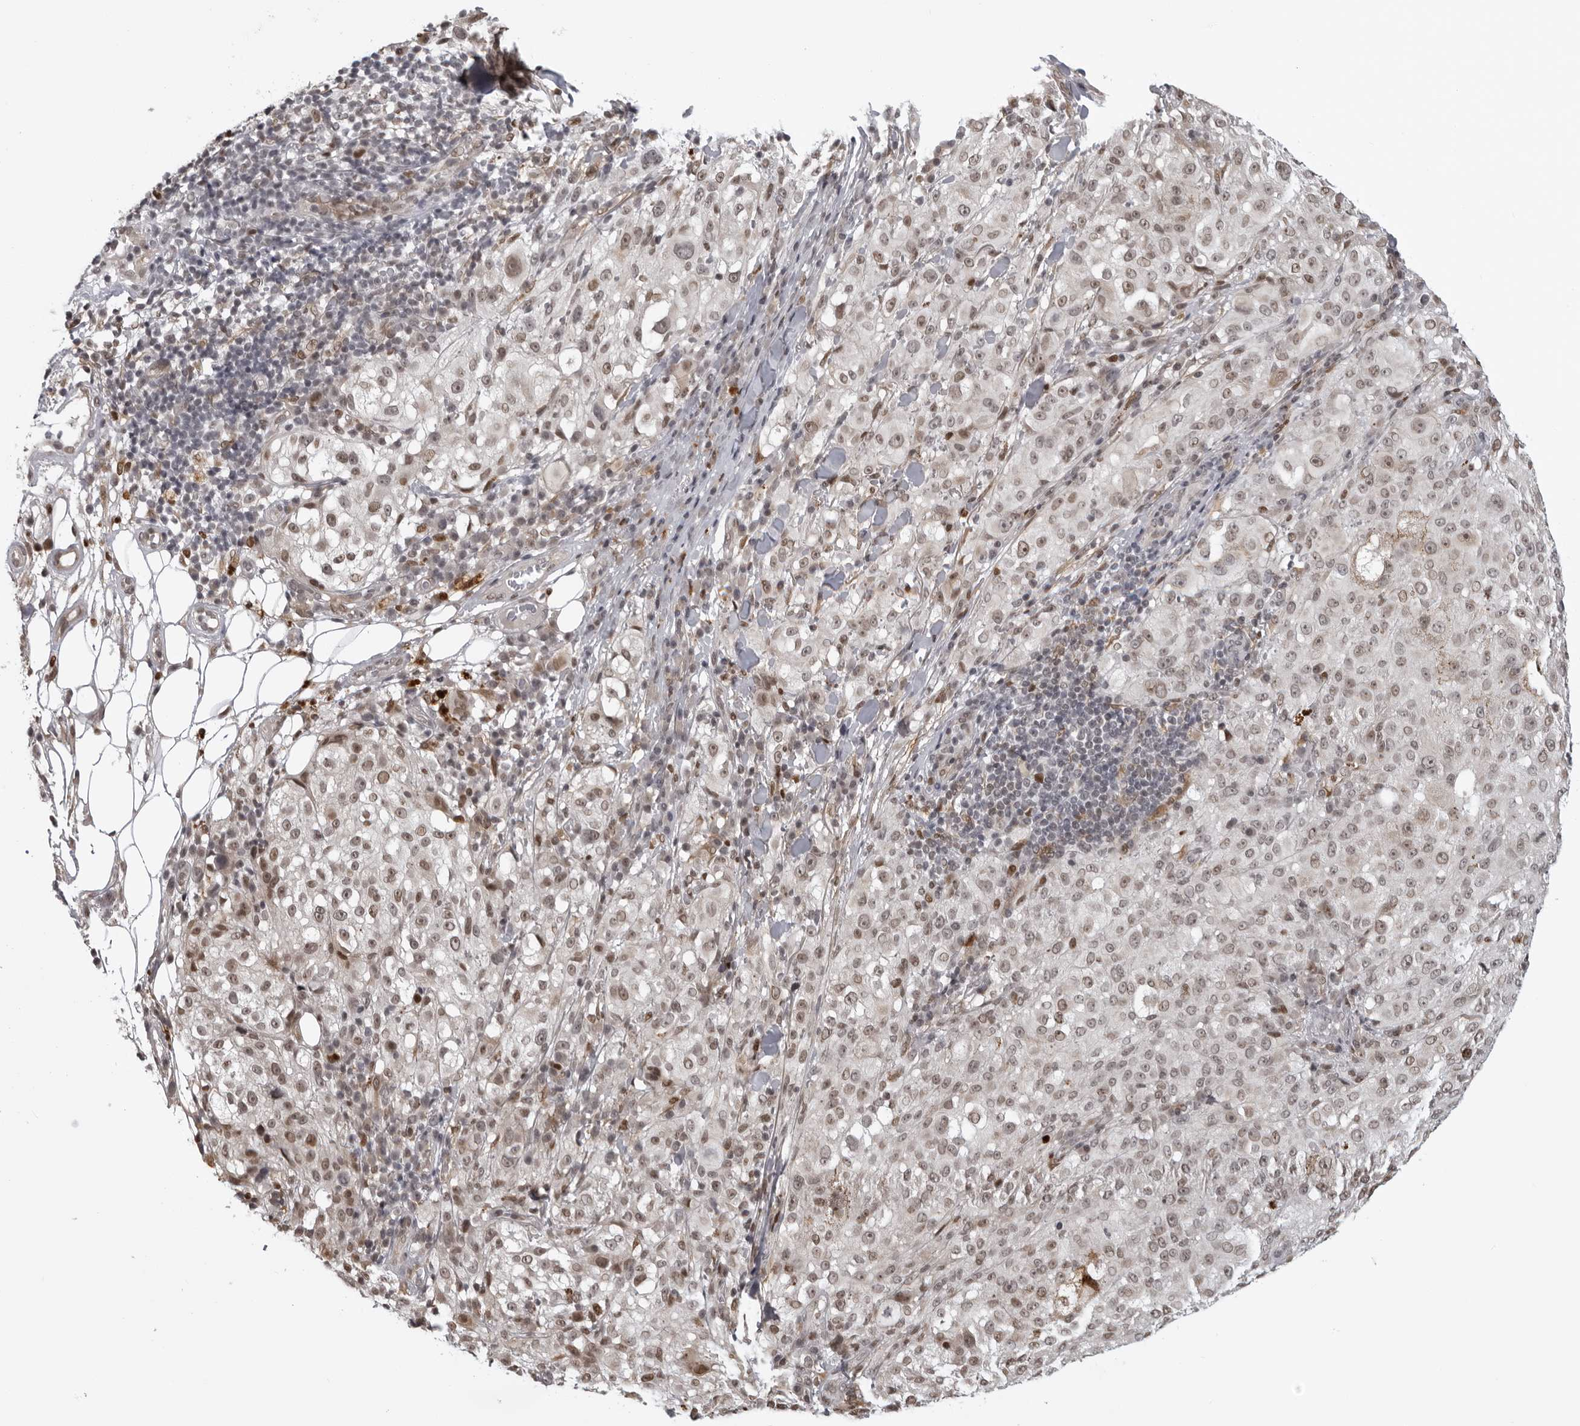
{"staining": {"intensity": "moderate", "quantity": "25%-75%", "location": "nuclear"}, "tissue": "melanoma", "cell_type": "Tumor cells", "image_type": "cancer", "snomed": [{"axis": "morphology", "description": "Necrosis, NOS"}, {"axis": "morphology", "description": "Malignant melanoma, NOS"}, {"axis": "topography", "description": "Skin"}], "caption": "DAB immunohistochemical staining of malignant melanoma demonstrates moderate nuclear protein positivity in about 25%-75% of tumor cells.", "gene": "MAF", "patient": {"sex": "female", "age": 87}}